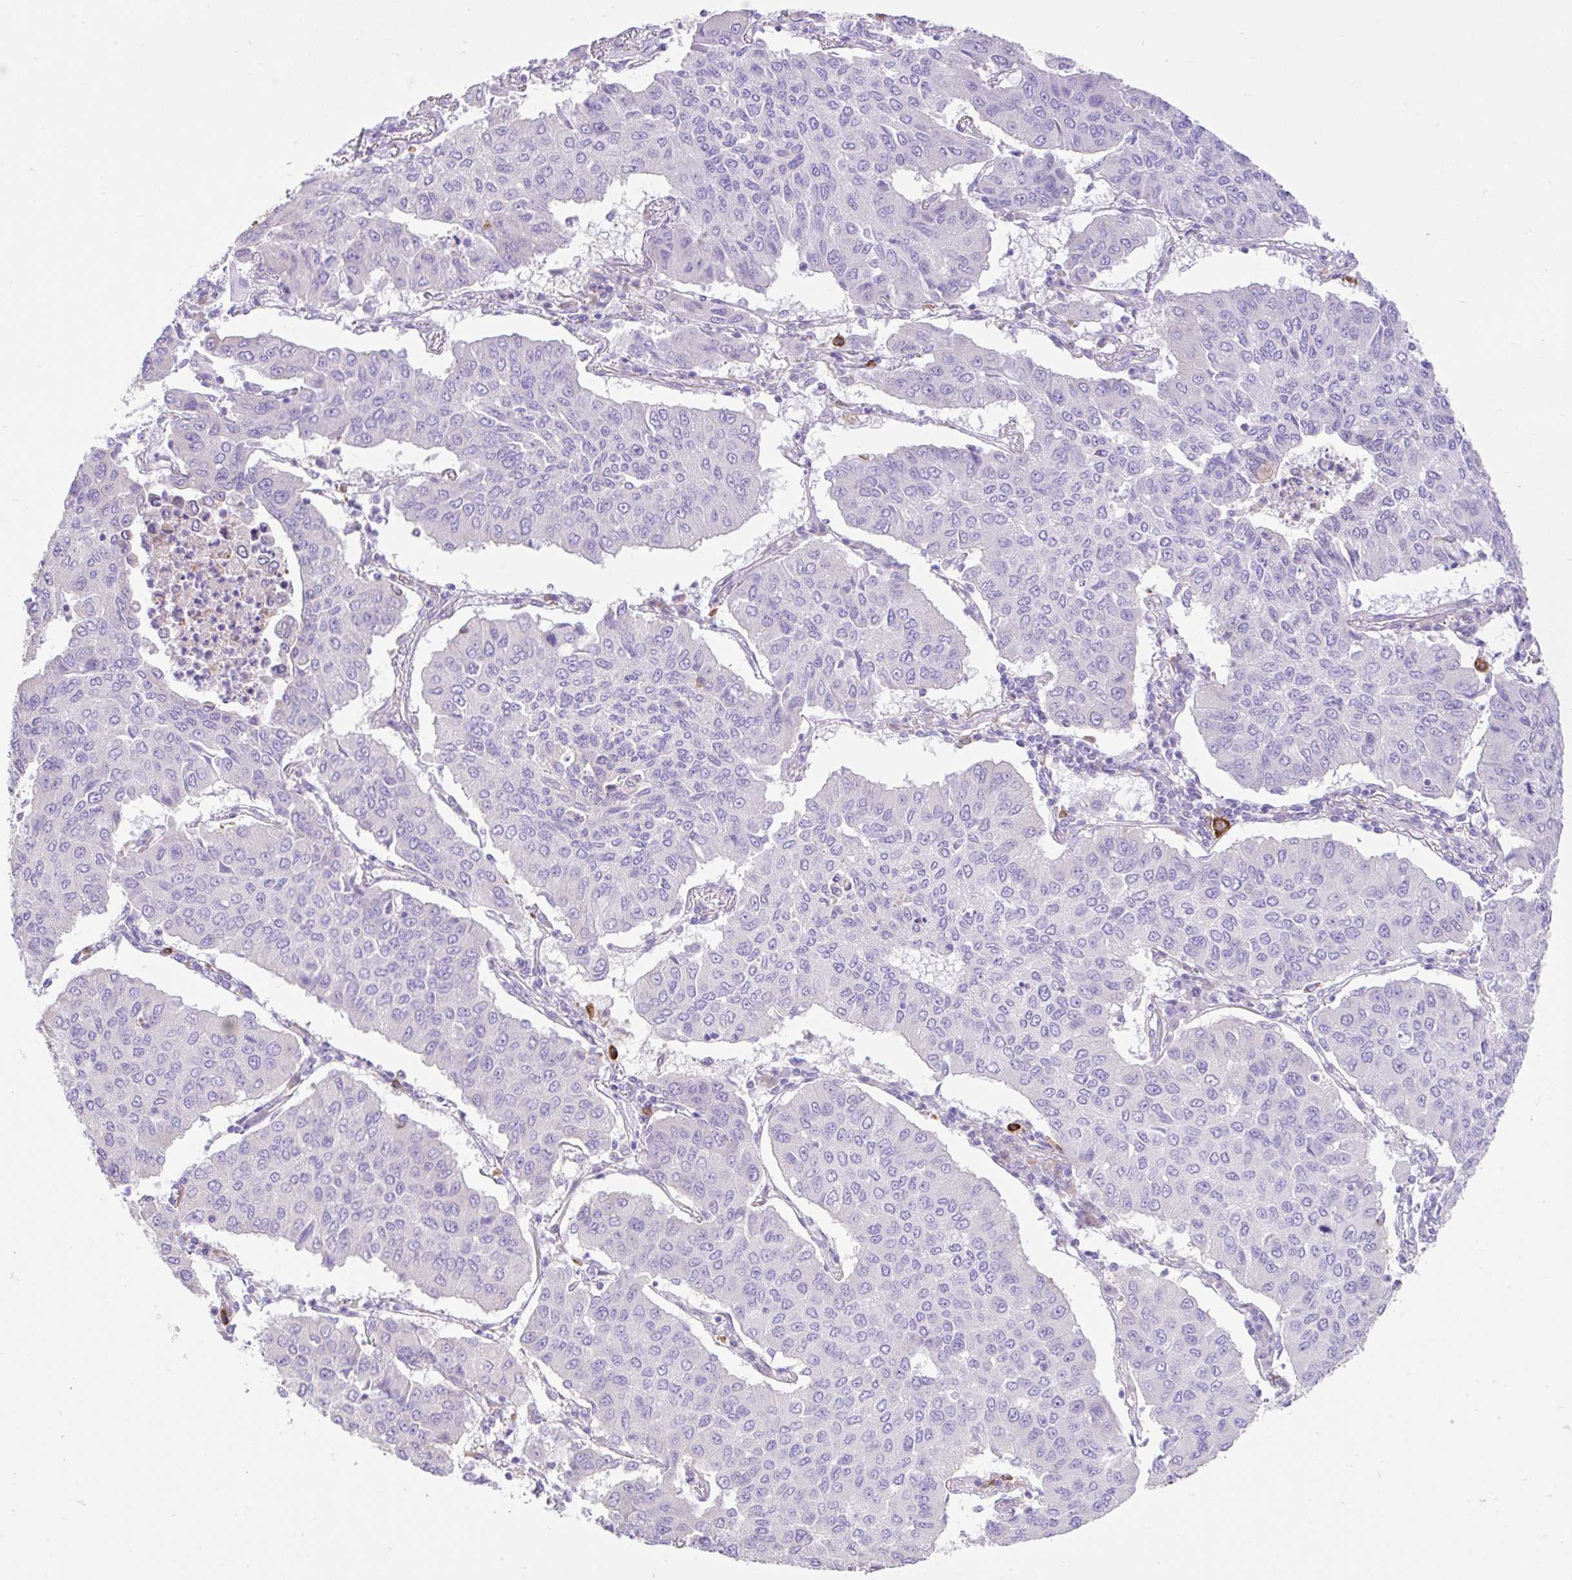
{"staining": {"intensity": "negative", "quantity": "none", "location": "none"}, "tissue": "lung cancer", "cell_type": "Tumor cells", "image_type": "cancer", "snomed": [{"axis": "morphology", "description": "Squamous cell carcinoma, NOS"}, {"axis": "topography", "description": "Lung"}], "caption": "Lung cancer stained for a protein using IHC displays no expression tumor cells.", "gene": "EEF1A2", "patient": {"sex": "male", "age": 74}}